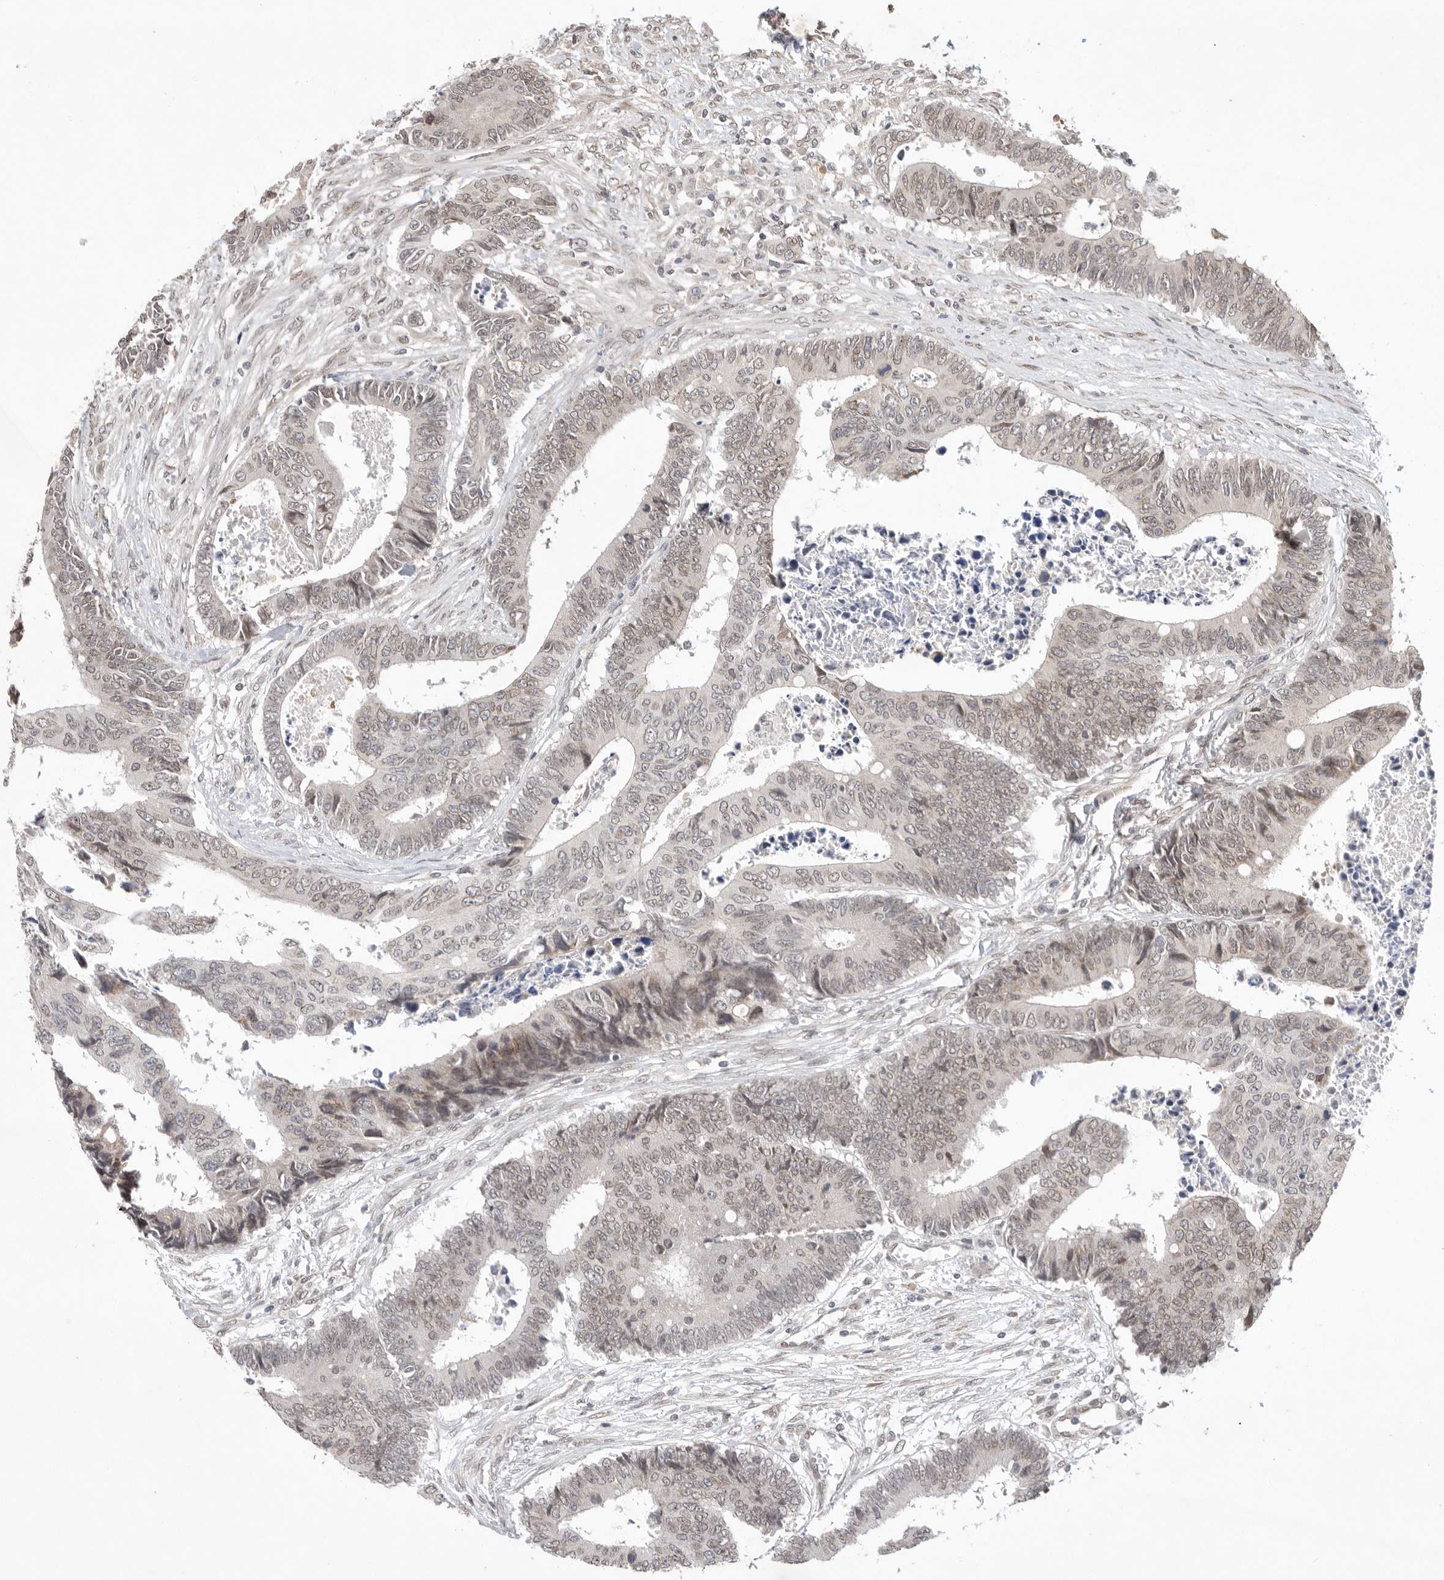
{"staining": {"intensity": "weak", "quantity": "25%-75%", "location": "nuclear"}, "tissue": "colorectal cancer", "cell_type": "Tumor cells", "image_type": "cancer", "snomed": [{"axis": "morphology", "description": "Adenocarcinoma, NOS"}, {"axis": "topography", "description": "Rectum"}], "caption": "Immunohistochemical staining of human colorectal cancer (adenocarcinoma) exhibits low levels of weak nuclear expression in about 25%-75% of tumor cells. The protein of interest is stained brown, and the nuclei are stained in blue (DAB IHC with brightfield microscopy, high magnification).", "gene": "LEMD3", "patient": {"sex": "male", "age": 84}}